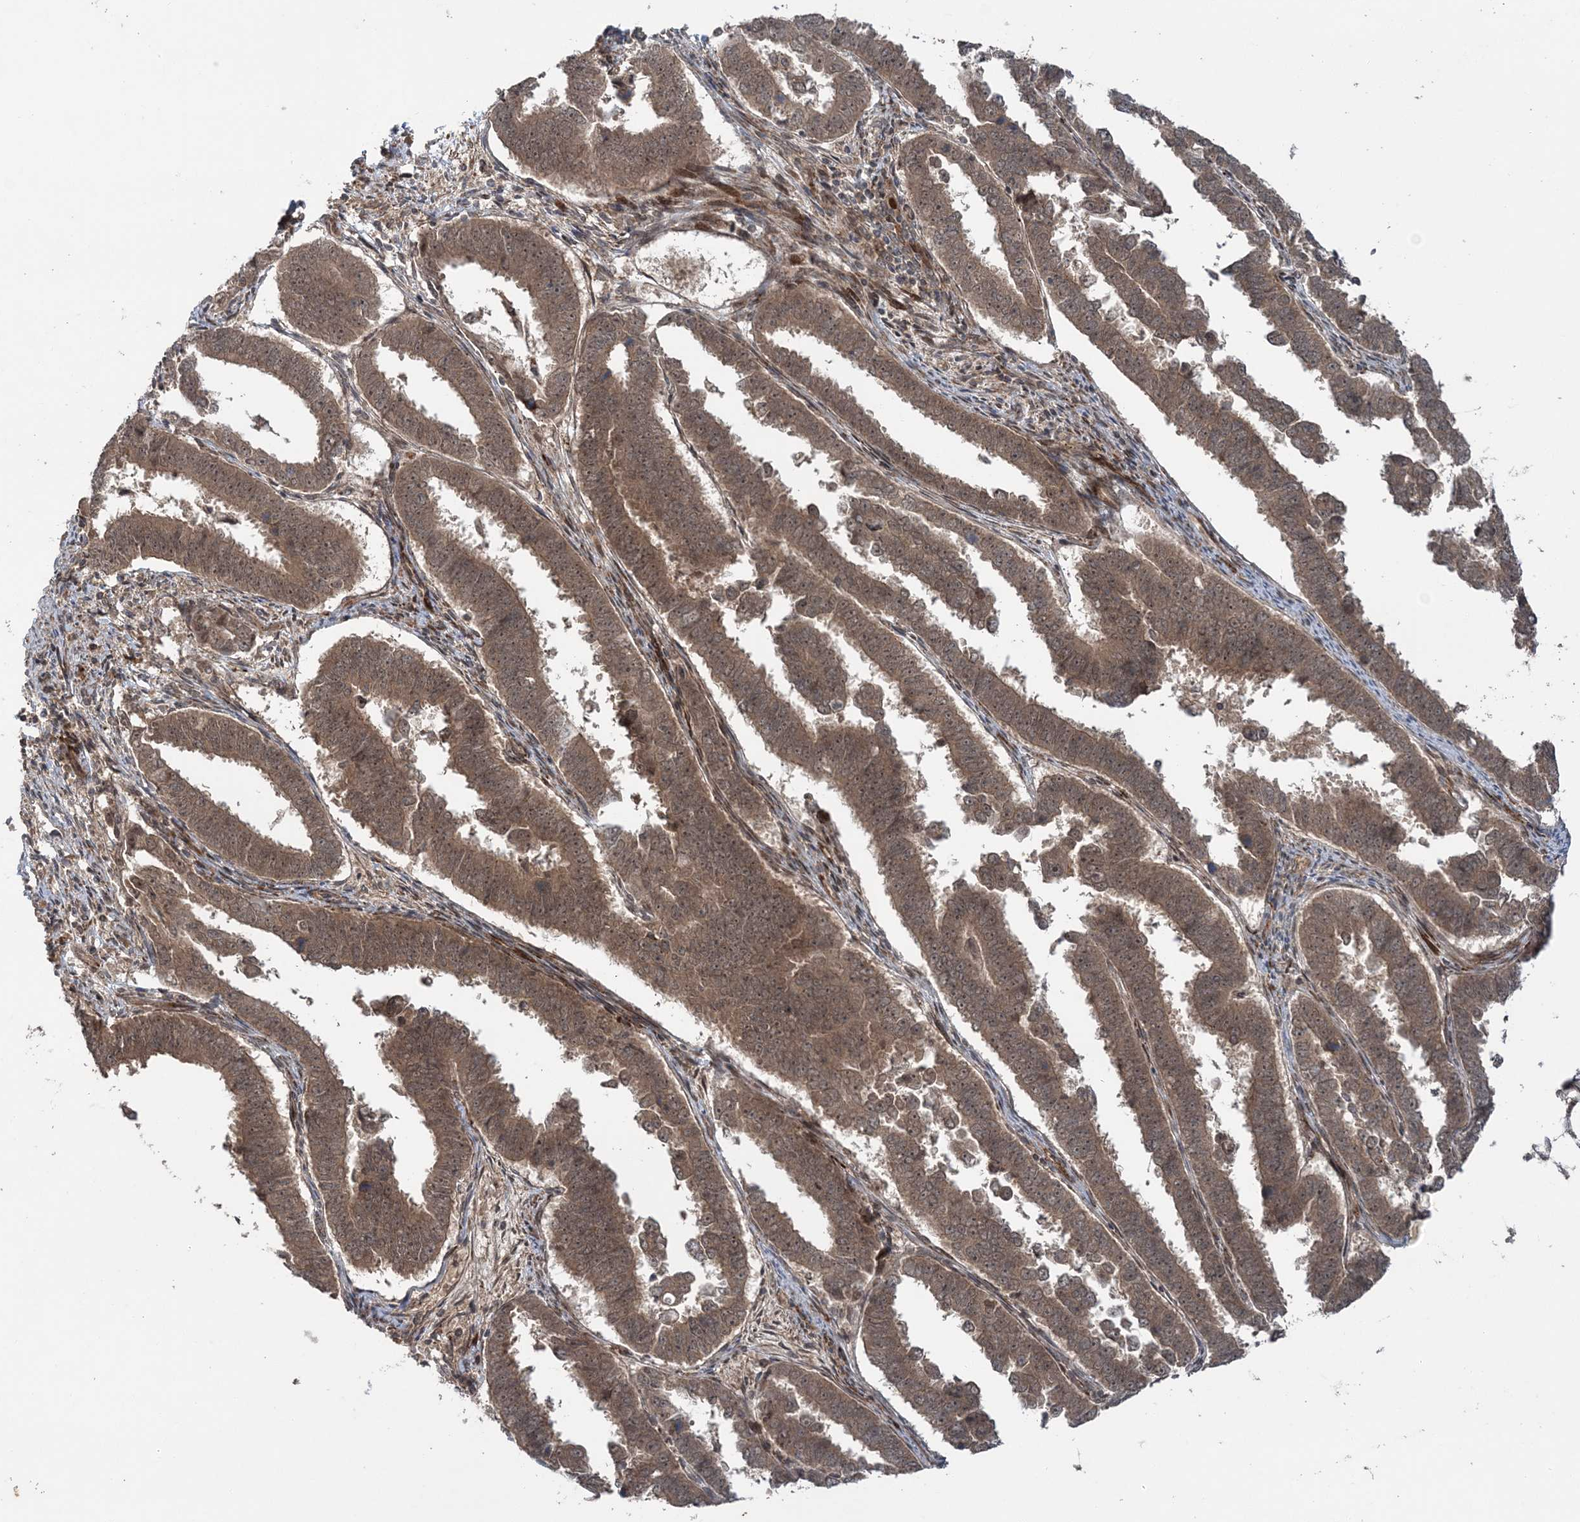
{"staining": {"intensity": "moderate", "quantity": ">75%", "location": "cytoplasmic/membranous,nuclear"}, "tissue": "endometrial cancer", "cell_type": "Tumor cells", "image_type": "cancer", "snomed": [{"axis": "morphology", "description": "Adenocarcinoma, NOS"}, {"axis": "topography", "description": "Endometrium"}], "caption": "IHC image of endometrial cancer (adenocarcinoma) stained for a protein (brown), which shows medium levels of moderate cytoplasmic/membranous and nuclear positivity in about >75% of tumor cells.", "gene": "UBTD2", "patient": {"sex": "female", "age": 75}}